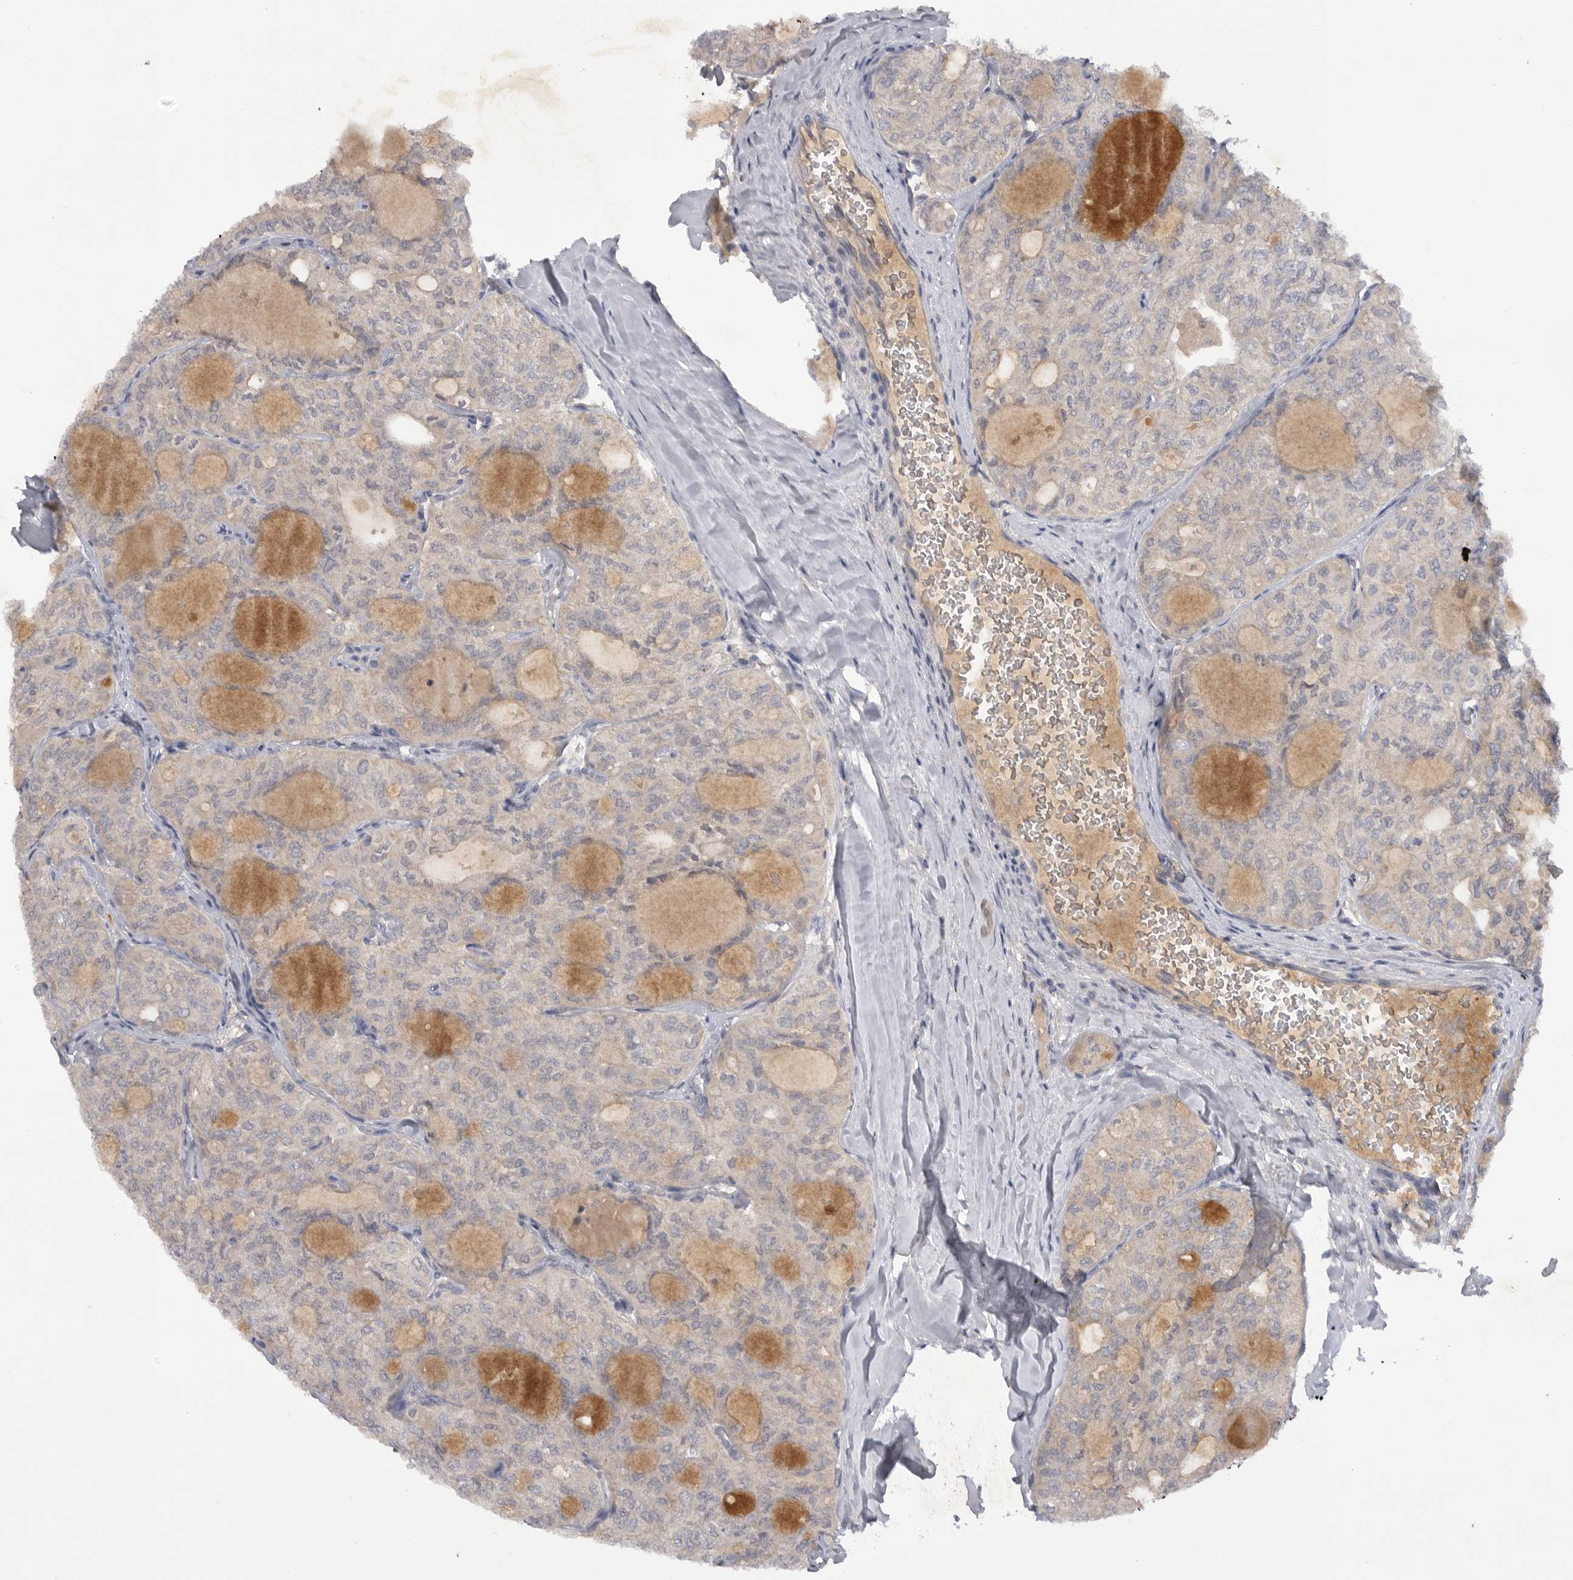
{"staining": {"intensity": "negative", "quantity": "none", "location": "none"}, "tissue": "thyroid cancer", "cell_type": "Tumor cells", "image_type": "cancer", "snomed": [{"axis": "morphology", "description": "Follicular adenoma carcinoma, NOS"}, {"axis": "topography", "description": "Thyroid gland"}], "caption": "Human thyroid follicular adenoma carcinoma stained for a protein using IHC demonstrates no expression in tumor cells.", "gene": "DHDDS", "patient": {"sex": "male", "age": 75}}